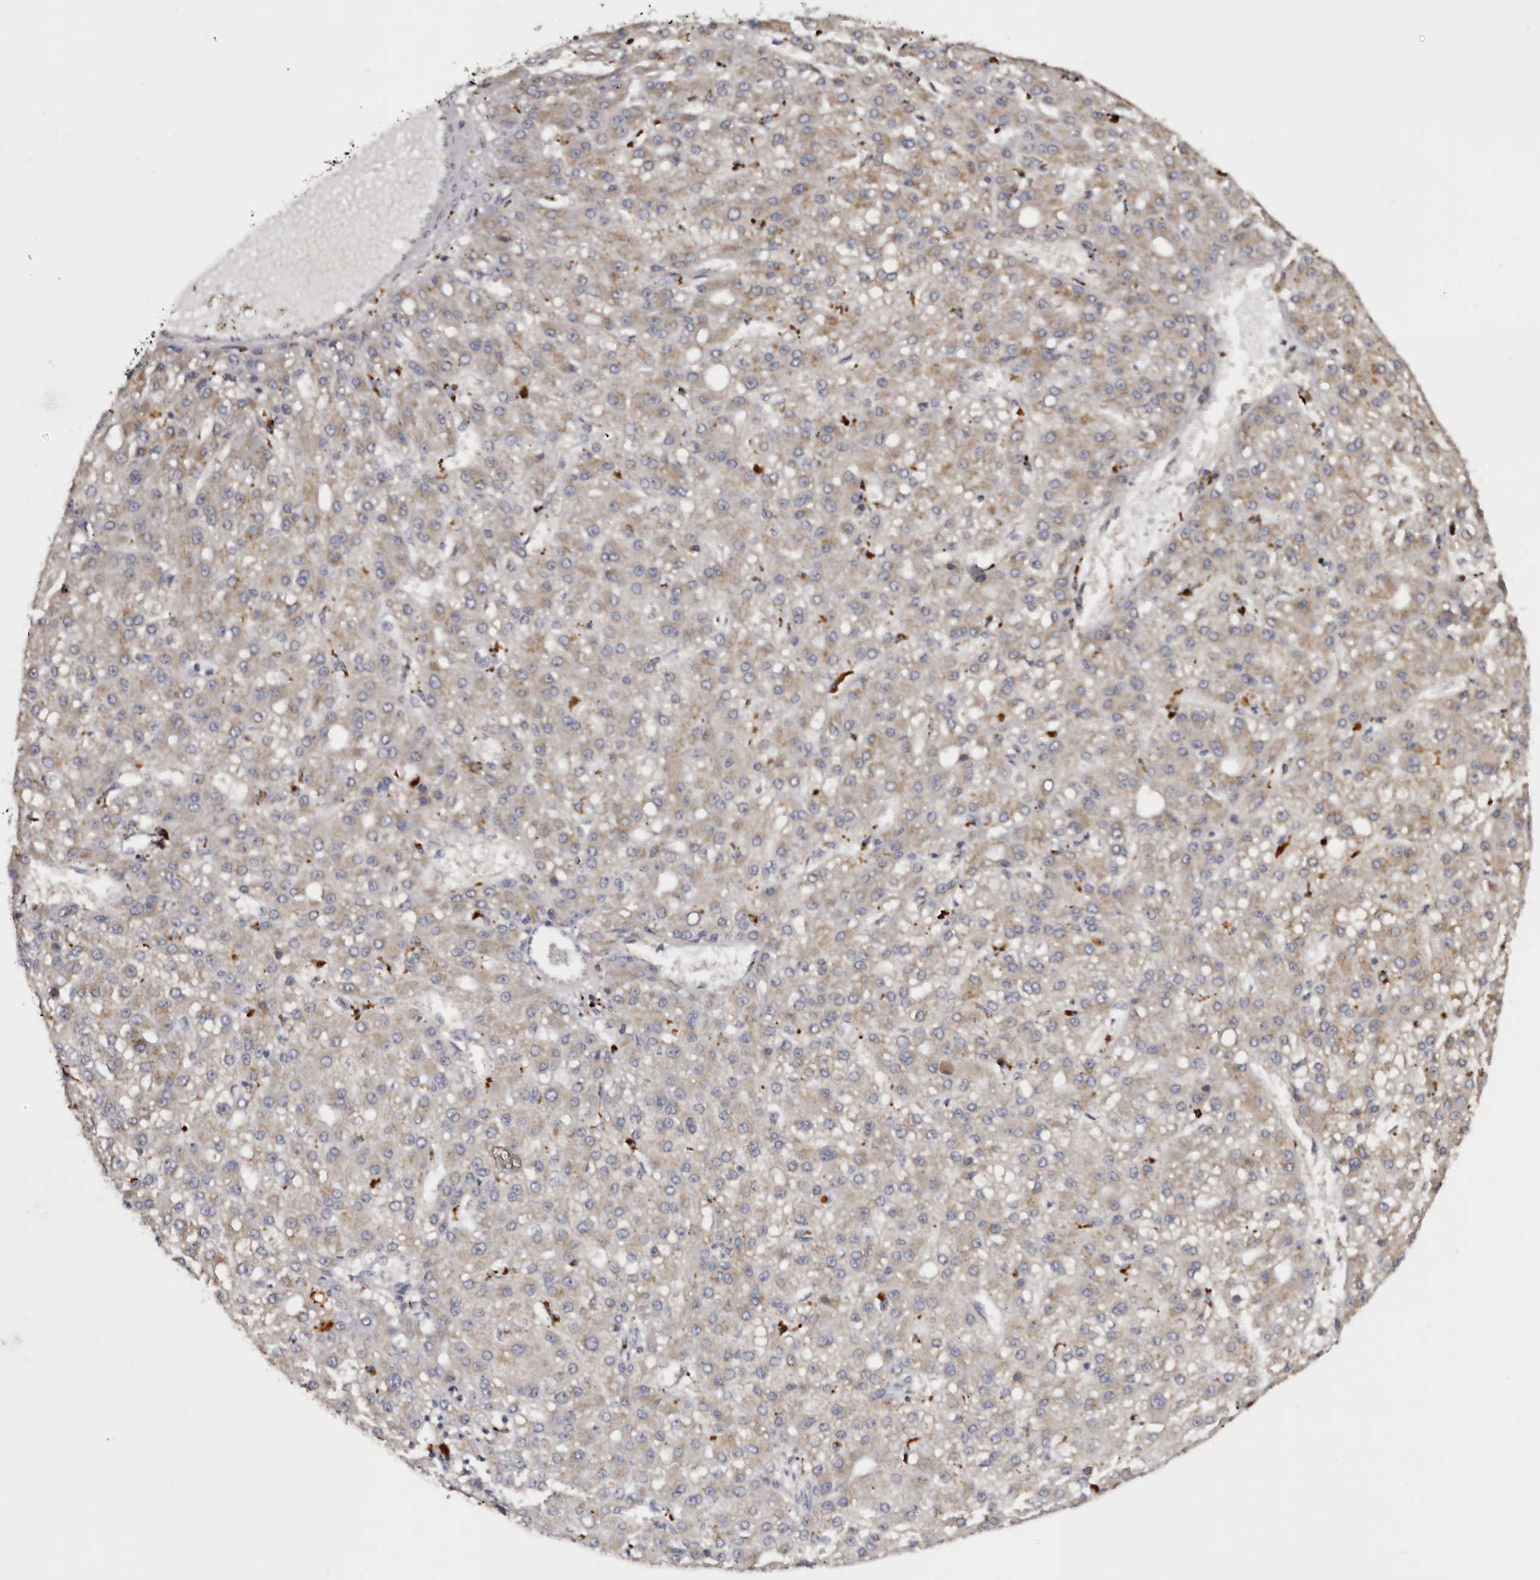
{"staining": {"intensity": "weak", "quantity": ">75%", "location": "cytoplasmic/membranous"}, "tissue": "liver cancer", "cell_type": "Tumor cells", "image_type": "cancer", "snomed": [{"axis": "morphology", "description": "Carcinoma, Hepatocellular, NOS"}, {"axis": "topography", "description": "Liver"}], "caption": "Weak cytoplasmic/membranous protein expression is identified in approximately >75% of tumor cells in liver cancer (hepatocellular carcinoma). The protein of interest is shown in brown color, while the nuclei are stained blue.", "gene": "DAP", "patient": {"sex": "male", "age": 67}}